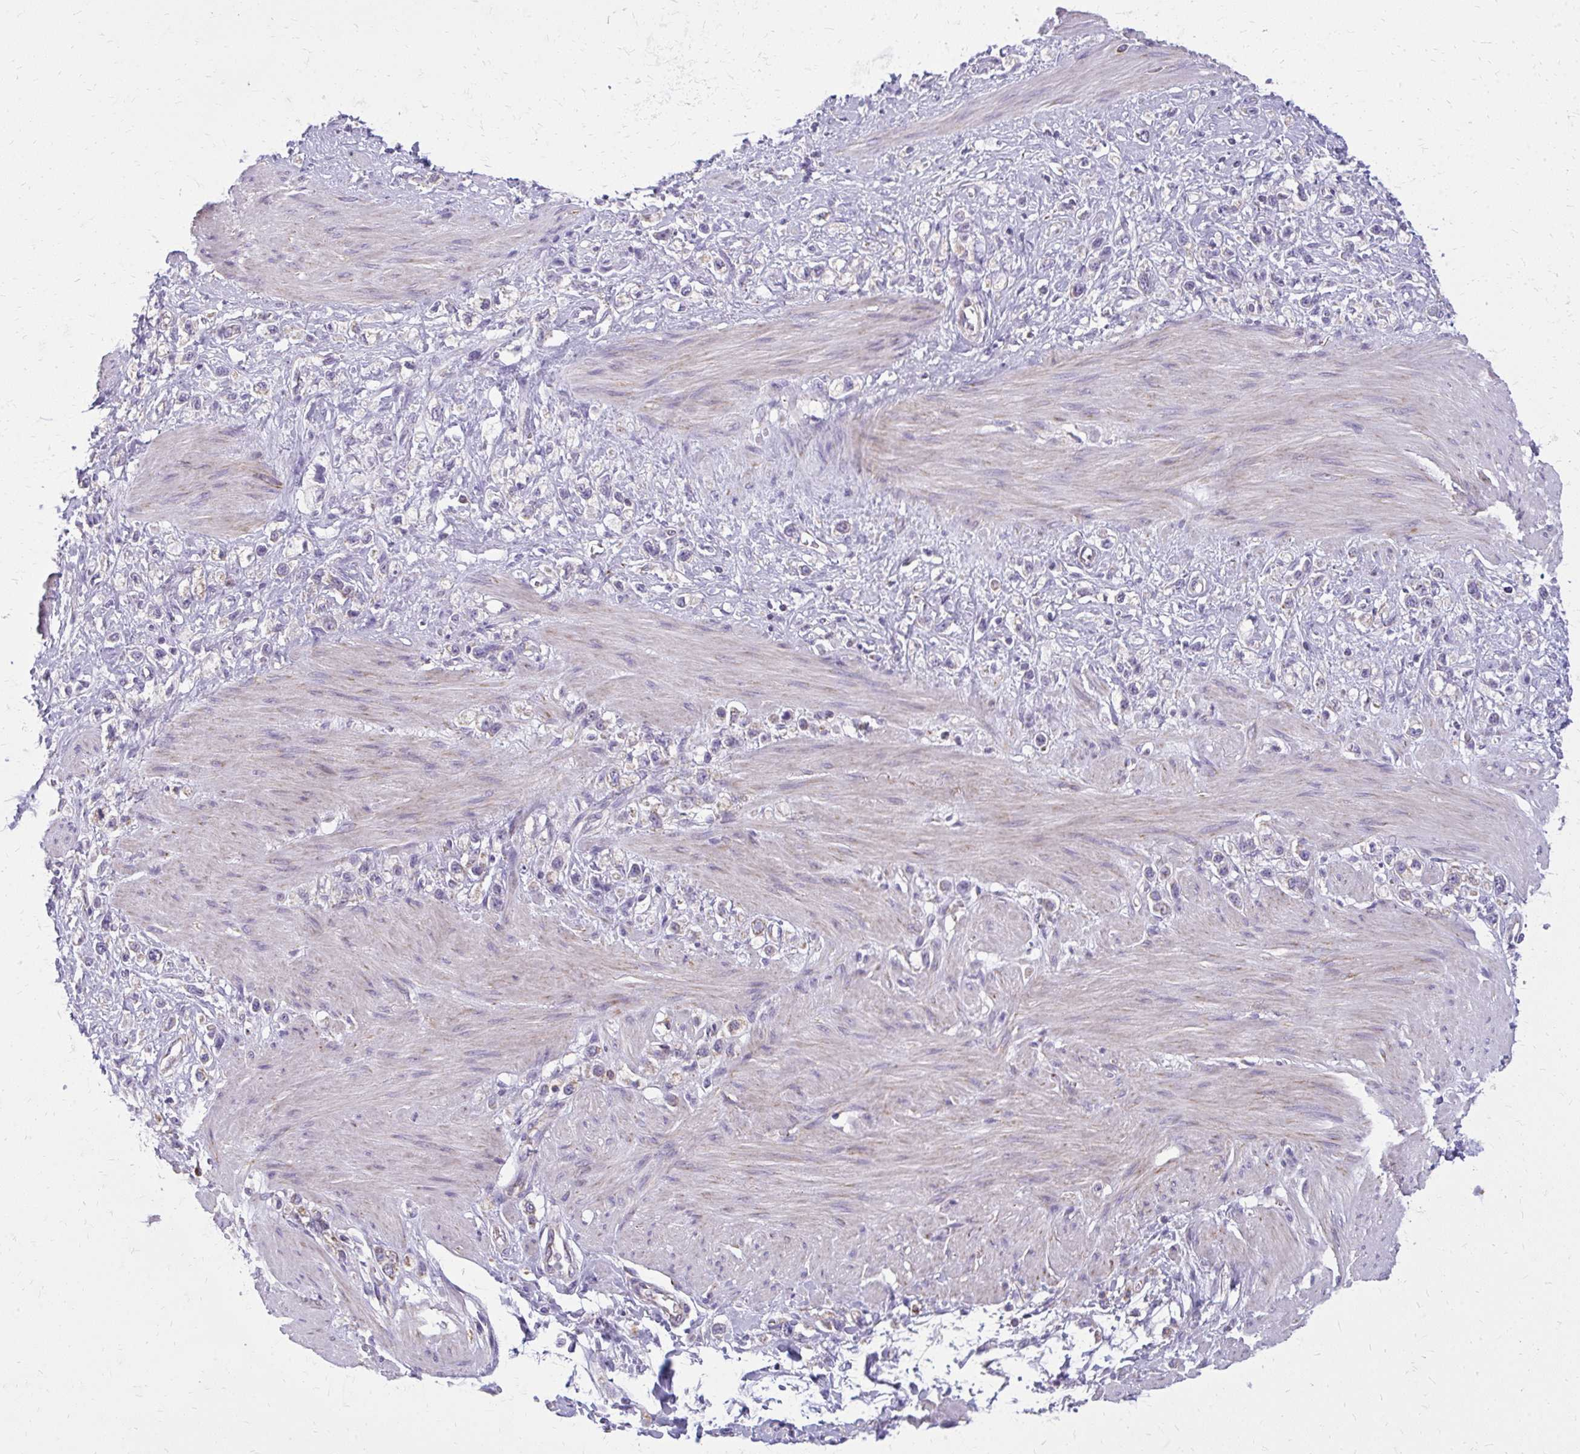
{"staining": {"intensity": "moderate", "quantity": "25%-75%", "location": "cytoplasmic/membranous"}, "tissue": "stomach cancer", "cell_type": "Tumor cells", "image_type": "cancer", "snomed": [{"axis": "morphology", "description": "Adenocarcinoma, NOS"}, {"axis": "topography", "description": "Stomach"}], "caption": "About 25%-75% of tumor cells in human stomach cancer show moderate cytoplasmic/membranous protein positivity as visualized by brown immunohistochemical staining.", "gene": "IFIT1", "patient": {"sex": "female", "age": 65}}